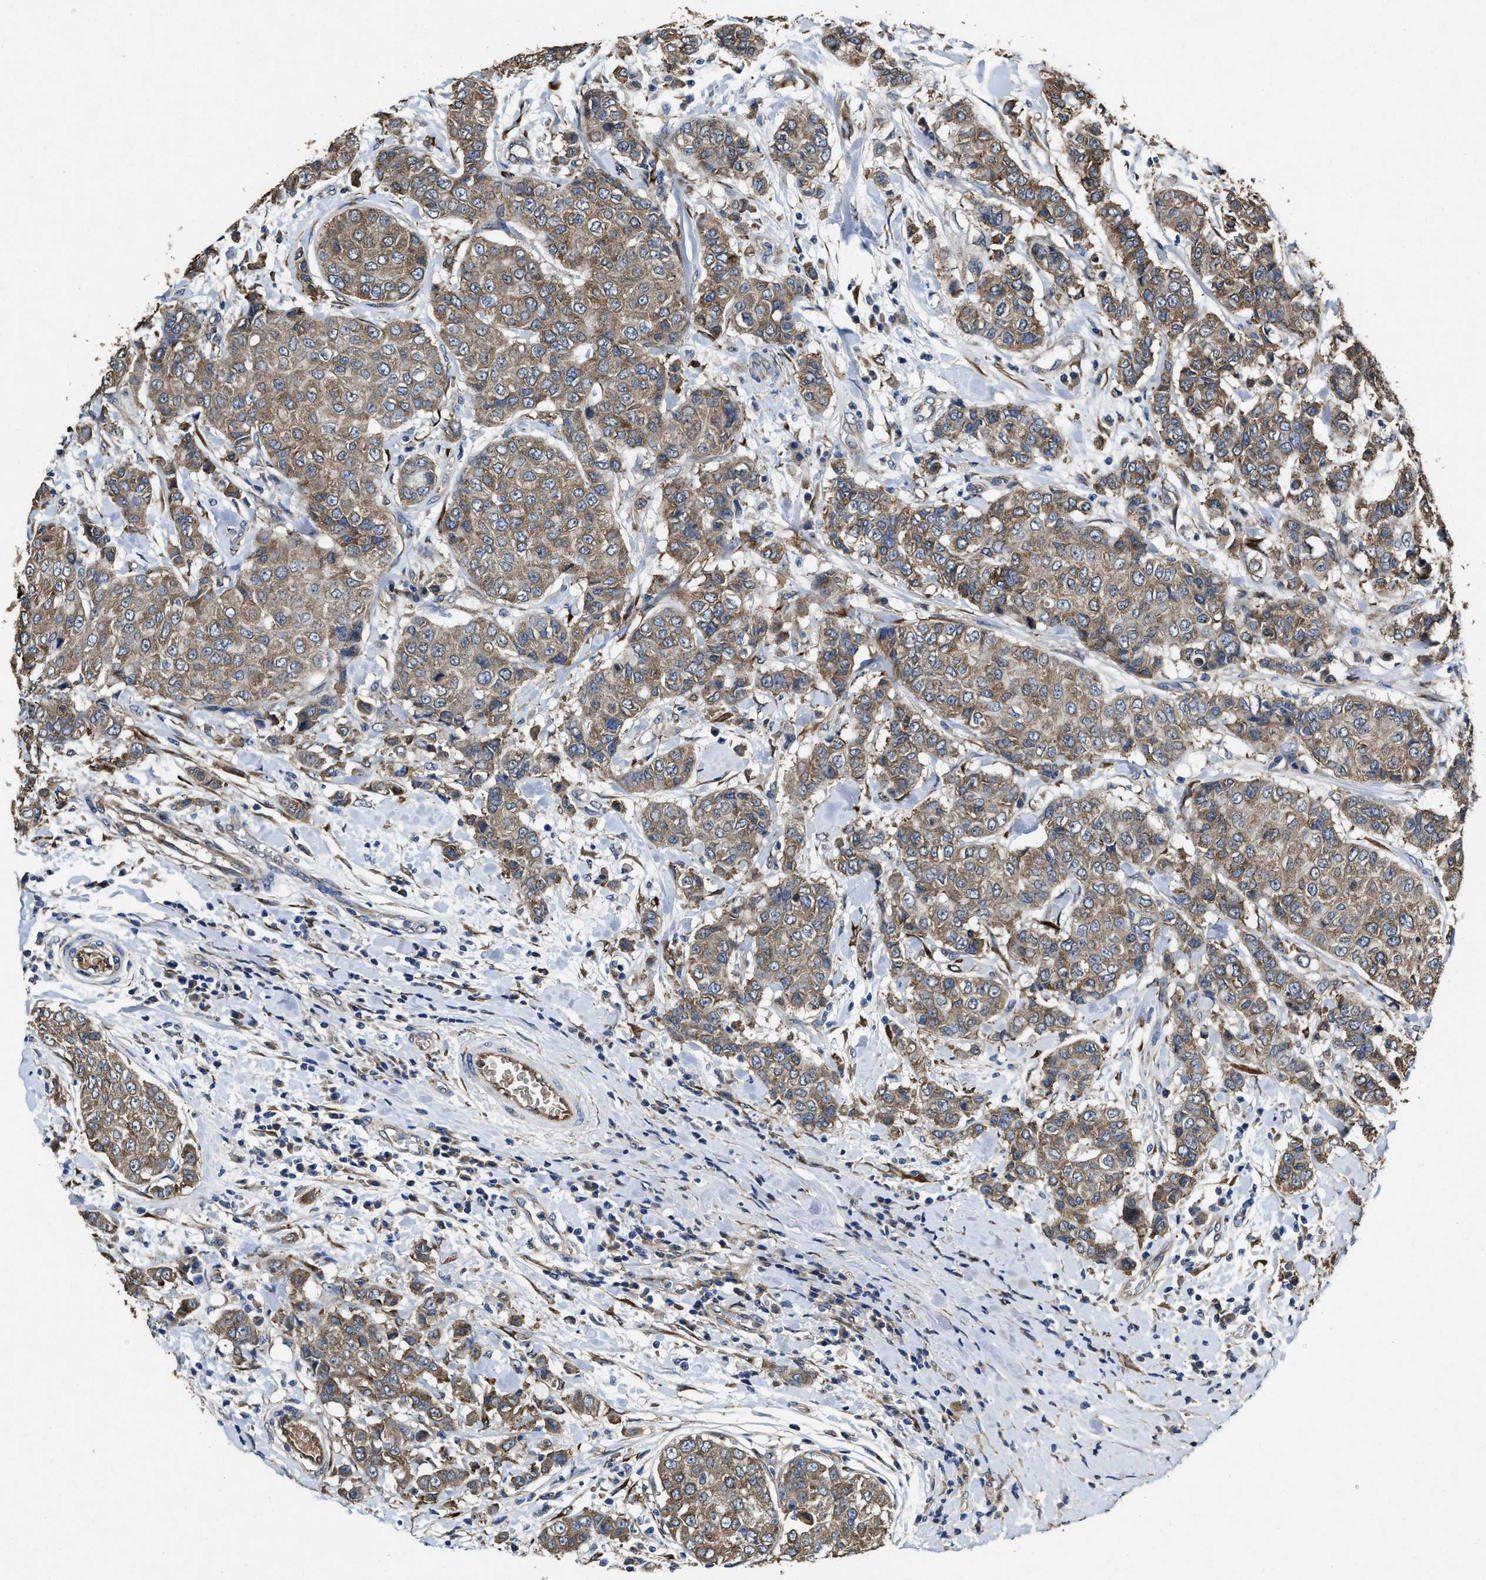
{"staining": {"intensity": "moderate", "quantity": ">75%", "location": "cytoplasmic/membranous"}, "tissue": "breast cancer", "cell_type": "Tumor cells", "image_type": "cancer", "snomed": [{"axis": "morphology", "description": "Duct carcinoma"}, {"axis": "topography", "description": "Breast"}], "caption": "IHC (DAB (3,3'-diaminobenzidine)) staining of human invasive ductal carcinoma (breast) displays moderate cytoplasmic/membranous protein staining in approximately >75% of tumor cells.", "gene": "IDNK", "patient": {"sex": "female", "age": 27}}